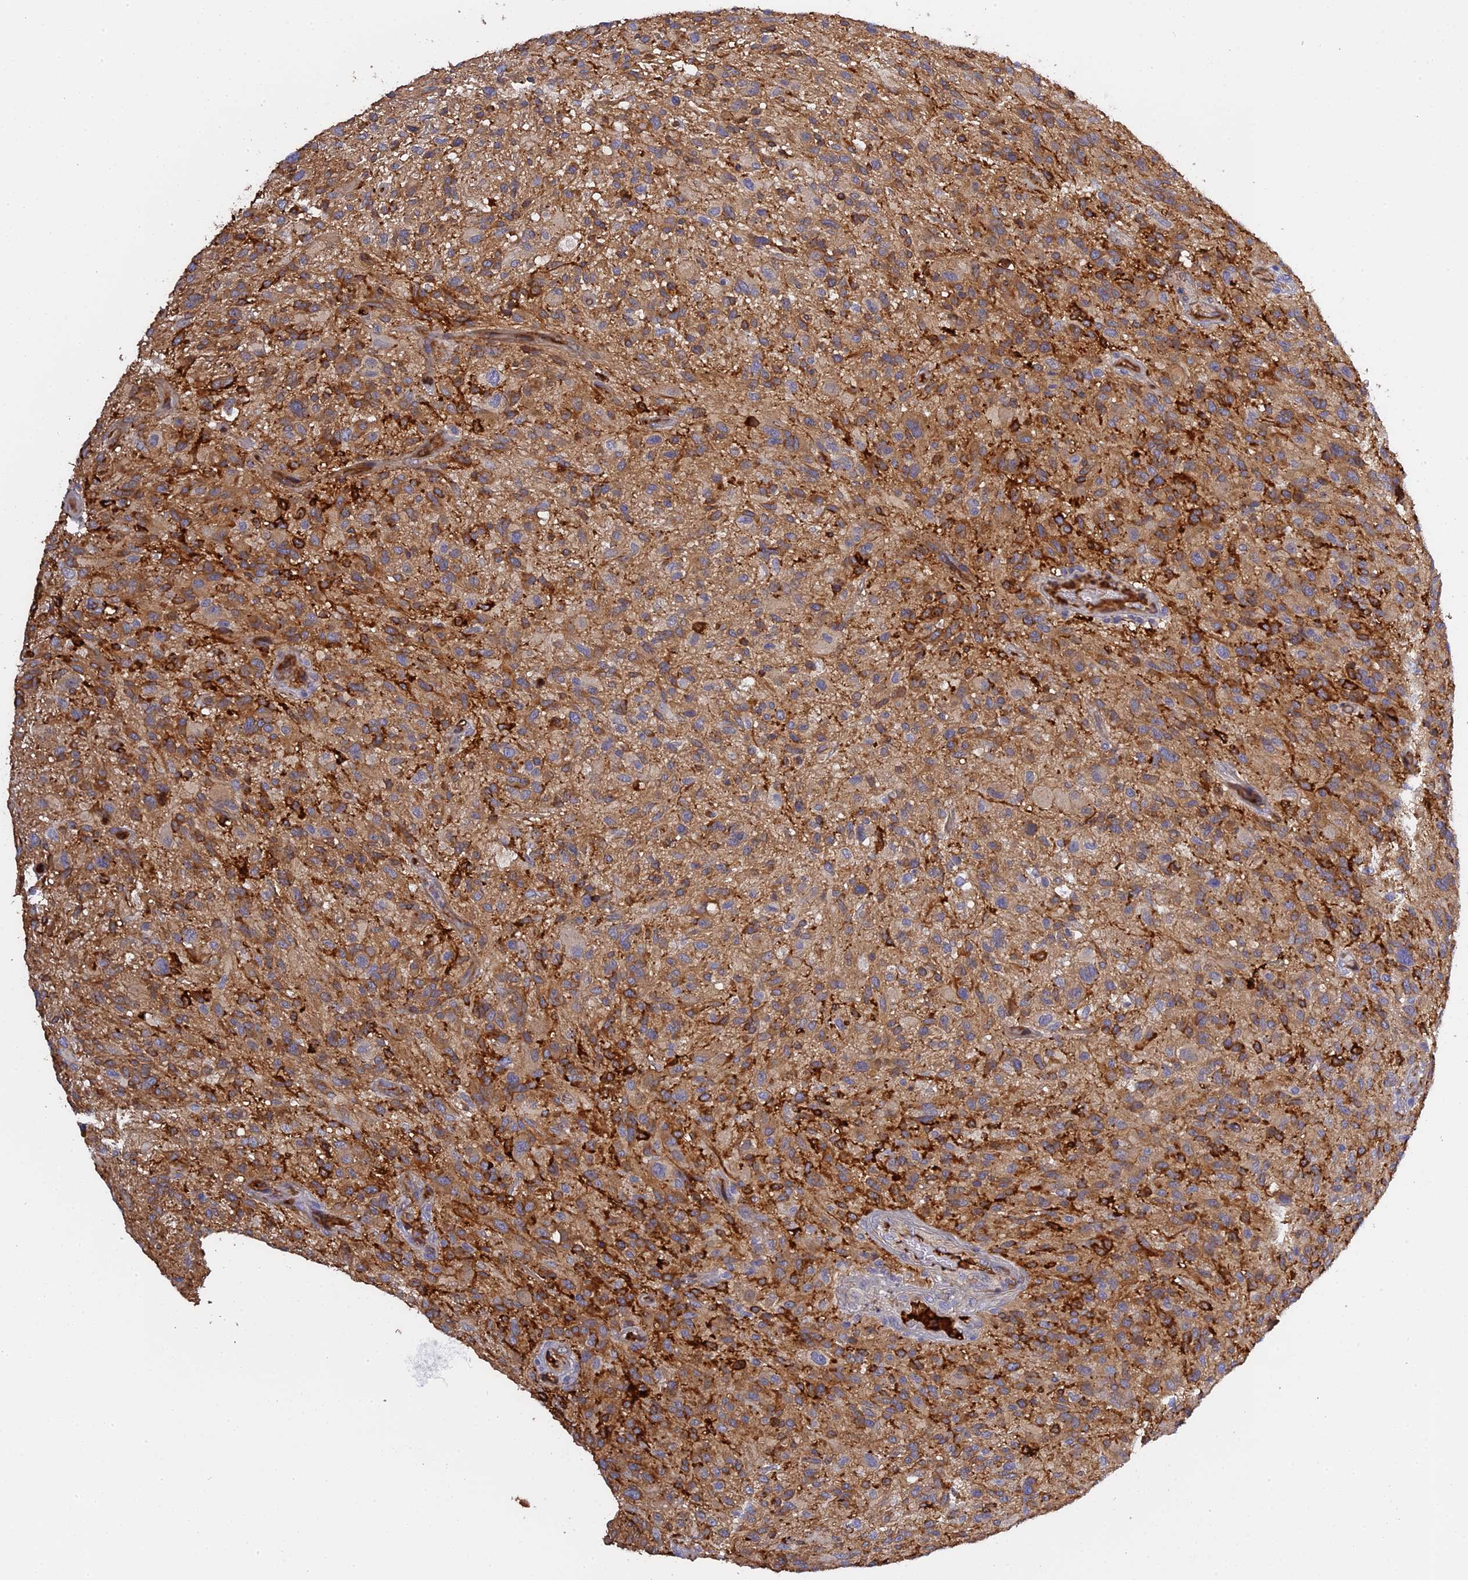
{"staining": {"intensity": "moderate", "quantity": "25%-75%", "location": "cytoplasmic/membranous"}, "tissue": "glioma", "cell_type": "Tumor cells", "image_type": "cancer", "snomed": [{"axis": "morphology", "description": "Glioma, malignant, High grade"}, {"axis": "topography", "description": "Brain"}], "caption": "DAB immunohistochemical staining of malignant glioma (high-grade) exhibits moderate cytoplasmic/membranous protein expression in about 25%-75% of tumor cells.", "gene": "PZP", "patient": {"sex": "male", "age": 47}}